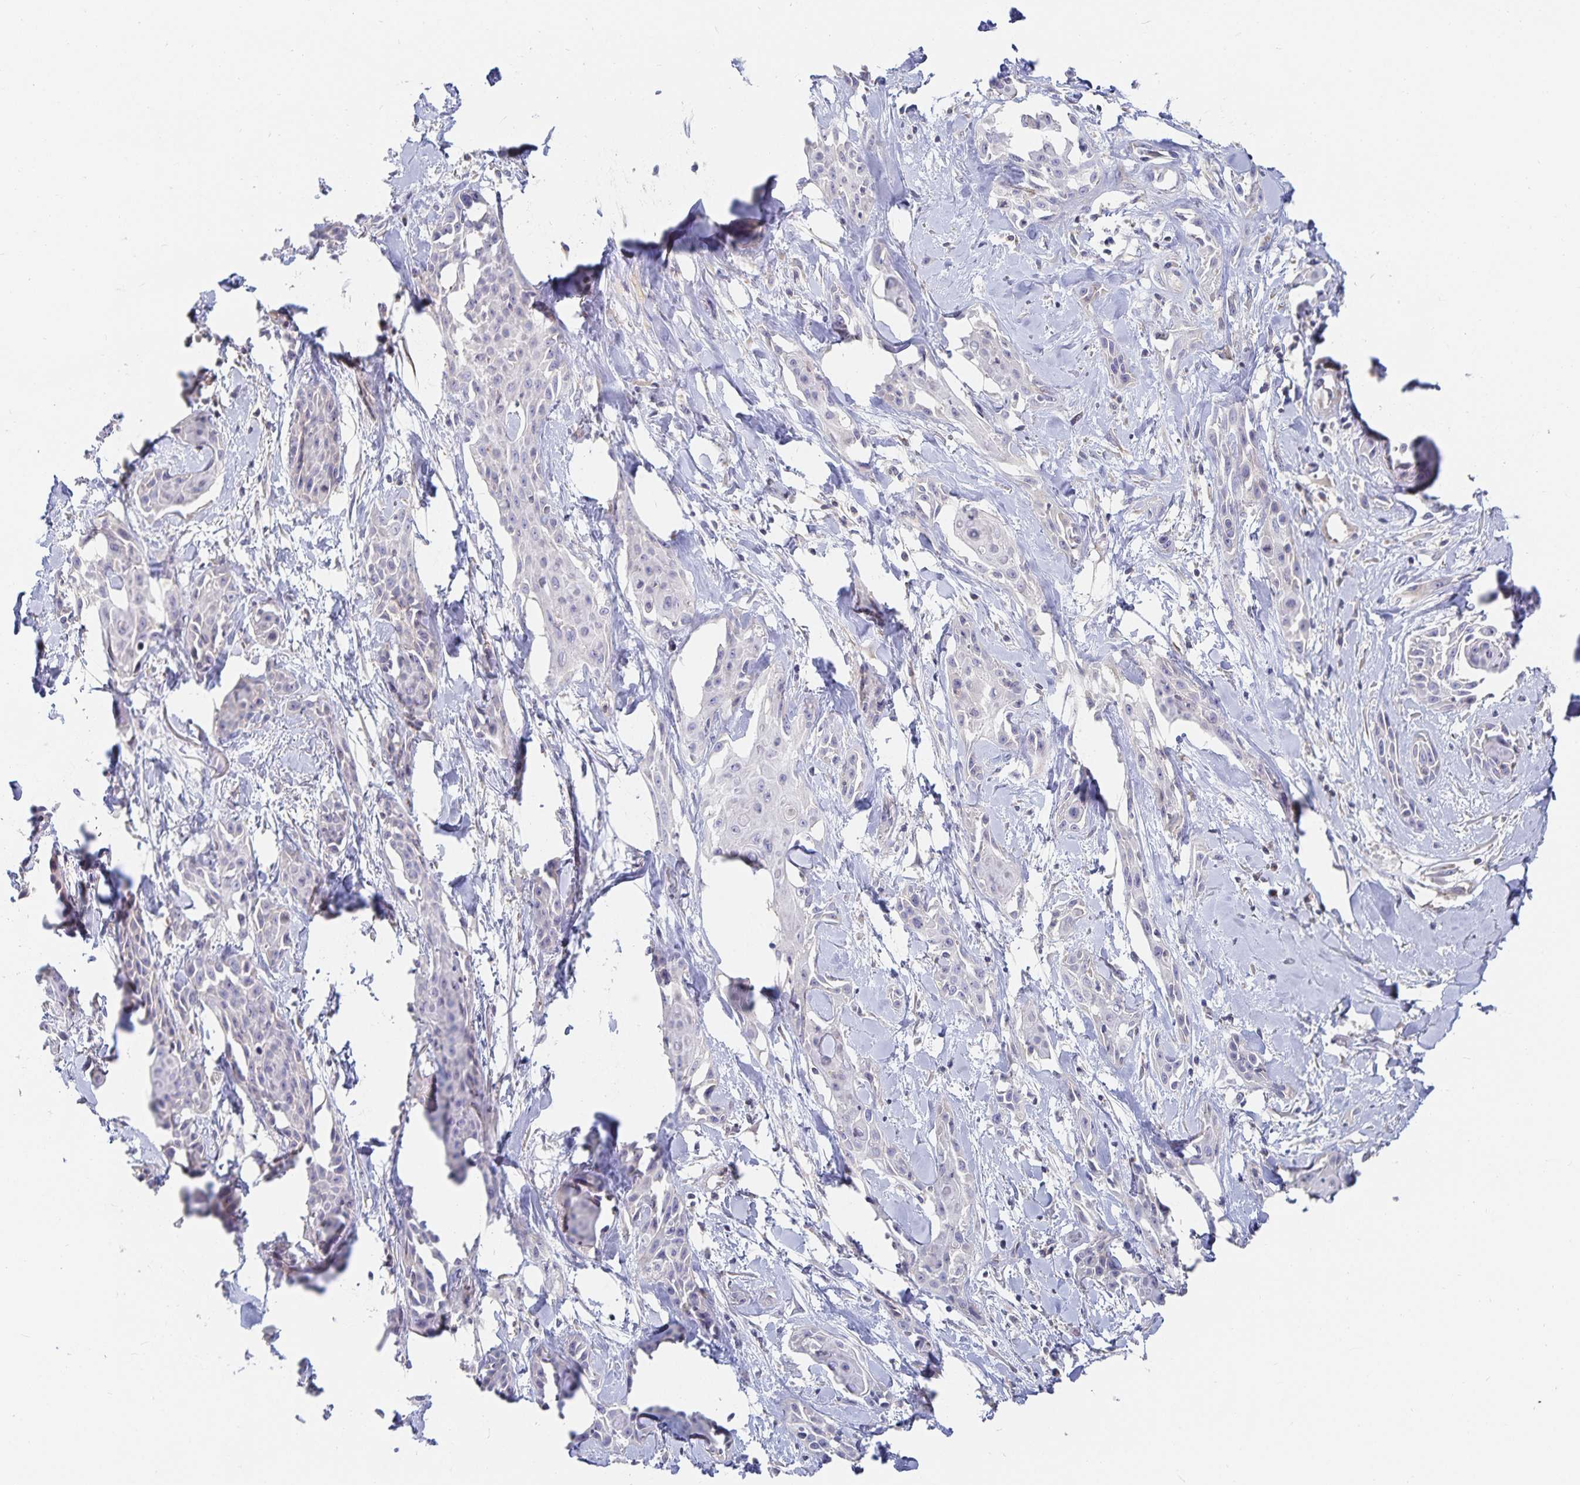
{"staining": {"intensity": "negative", "quantity": "none", "location": "none"}, "tissue": "skin cancer", "cell_type": "Tumor cells", "image_type": "cancer", "snomed": [{"axis": "morphology", "description": "Squamous cell carcinoma, NOS"}, {"axis": "topography", "description": "Skin"}, {"axis": "topography", "description": "Anal"}], "caption": "The image reveals no staining of tumor cells in squamous cell carcinoma (skin).", "gene": "SFTPA1", "patient": {"sex": "male", "age": 64}}